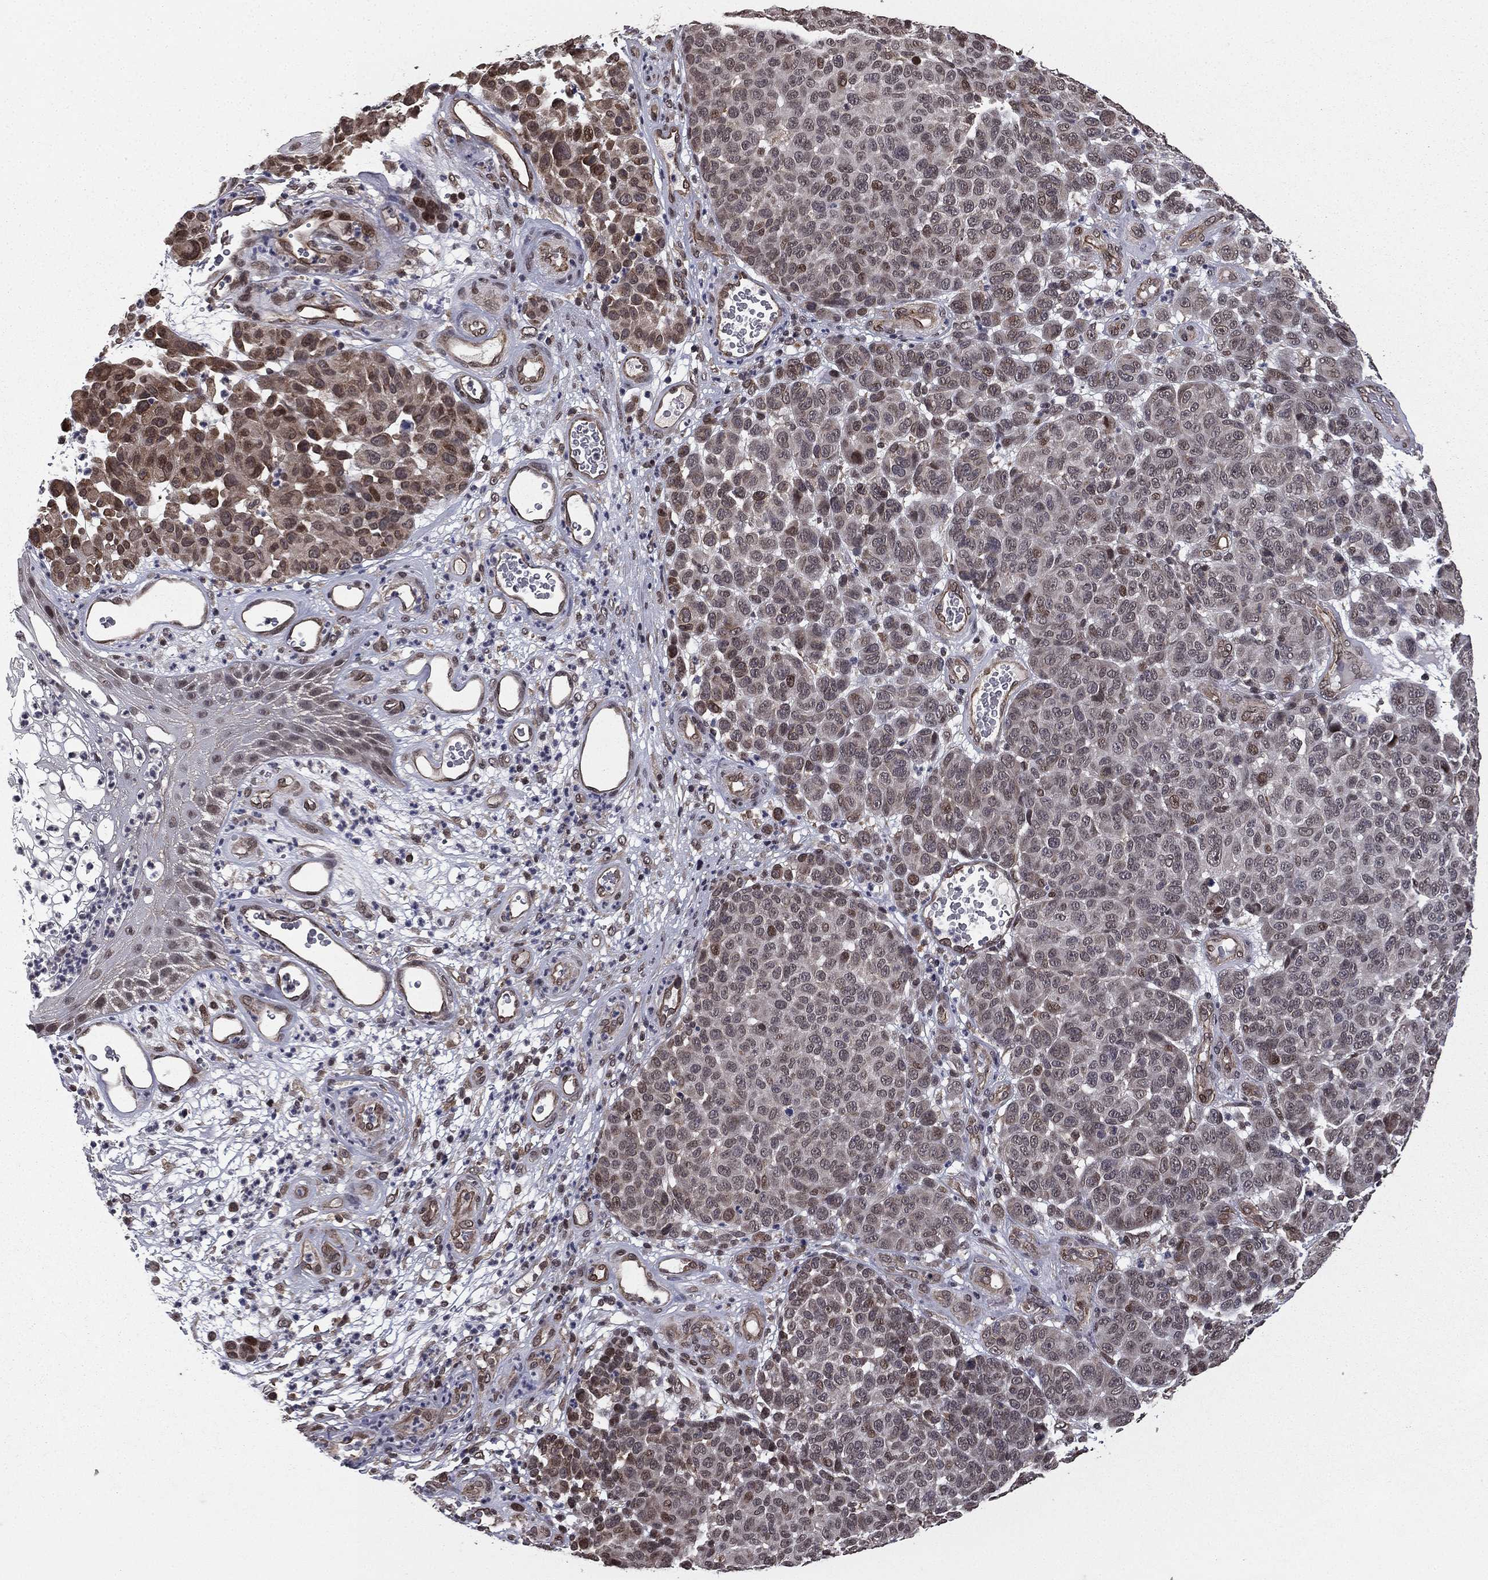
{"staining": {"intensity": "moderate", "quantity": "<25%", "location": "nuclear"}, "tissue": "melanoma", "cell_type": "Tumor cells", "image_type": "cancer", "snomed": [{"axis": "morphology", "description": "Malignant melanoma, NOS"}, {"axis": "topography", "description": "Skin"}], "caption": "Melanoma stained with a brown dye reveals moderate nuclear positive expression in about <25% of tumor cells.", "gene": "RARB", "patient": {"sex": "male", "age": 59}}